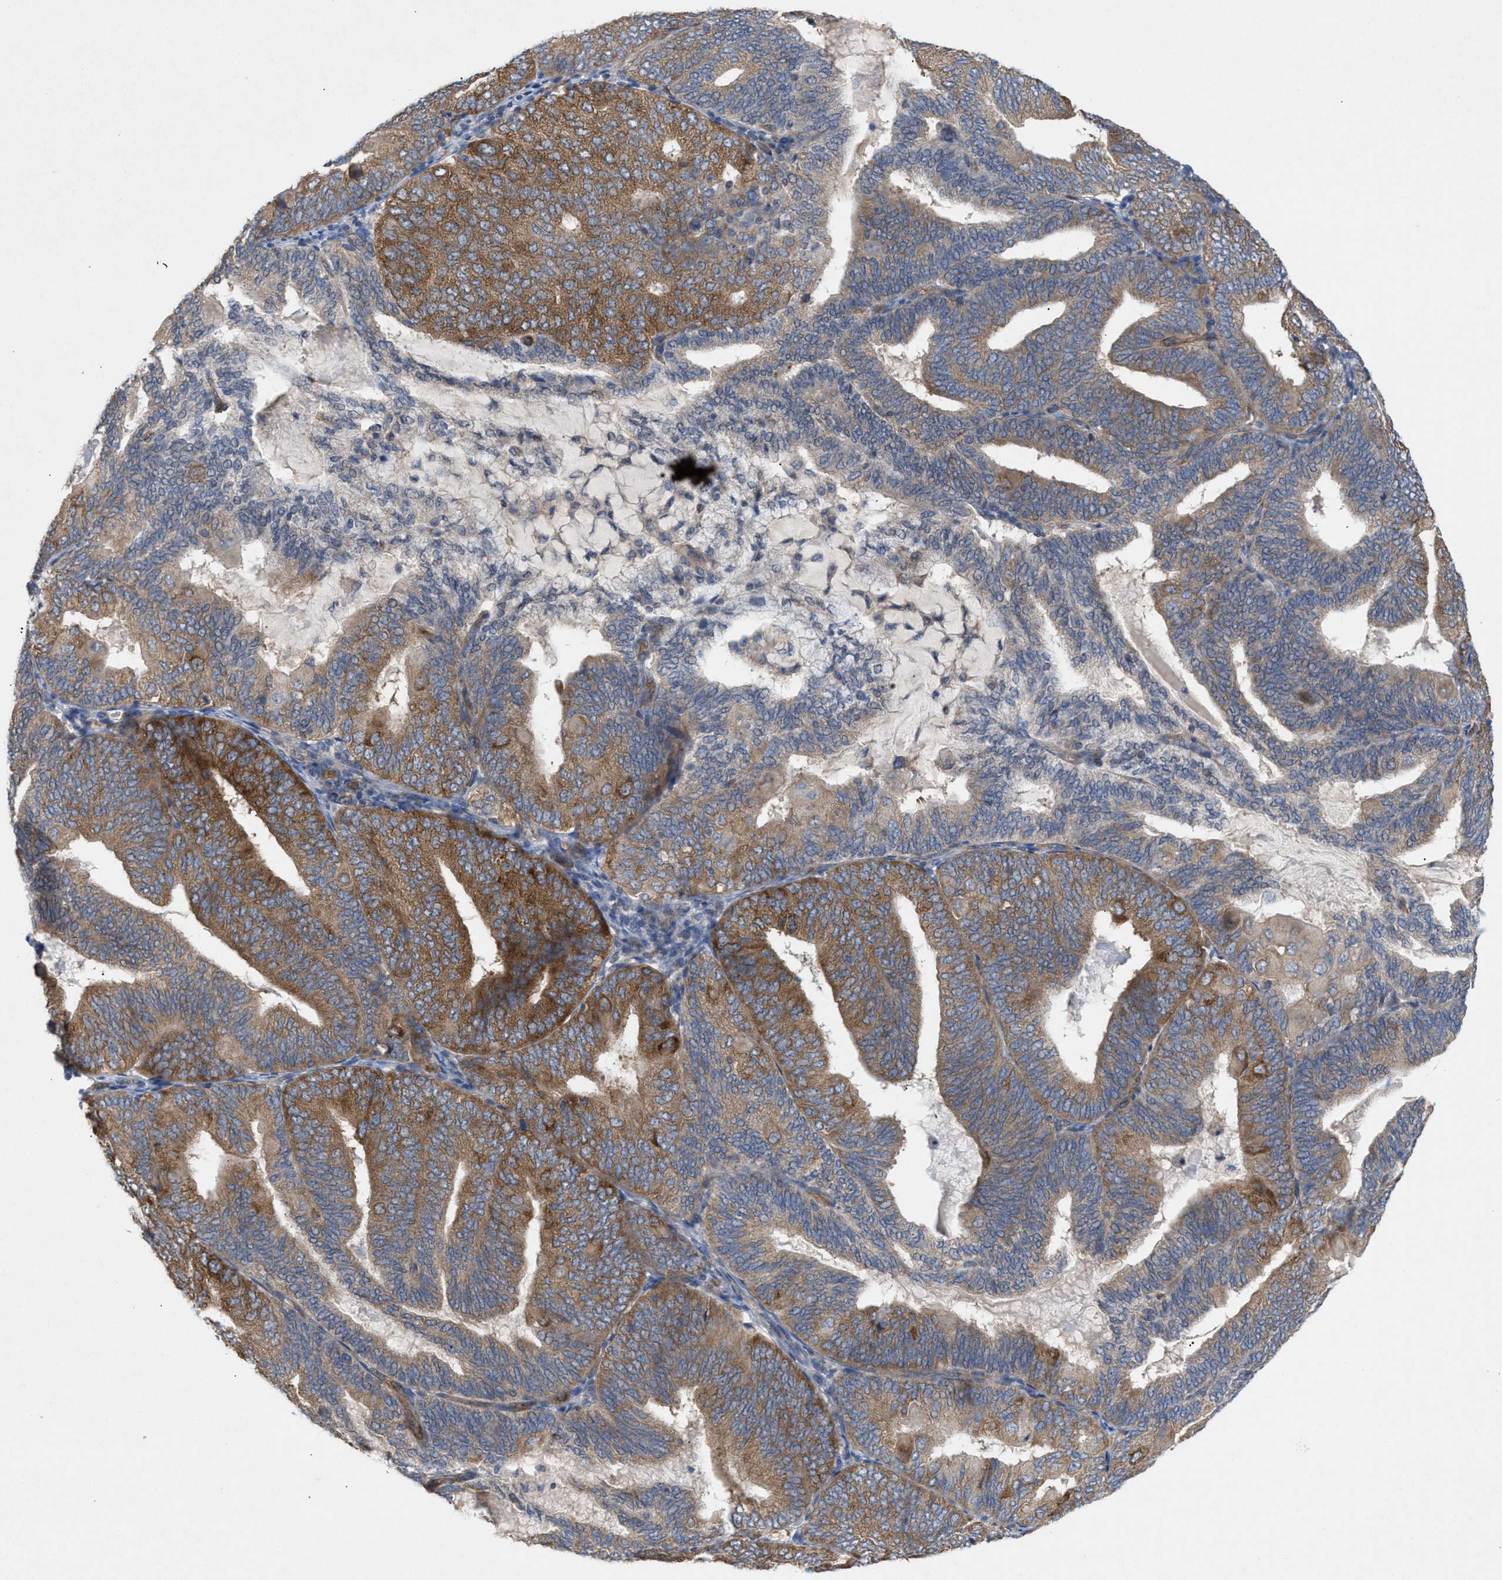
{"staining": {"intensity": "moderate", "quantity": ">75%", "location": "cytoplasmic/membranous"}, "tissue": "endometrial cancer", "cell_type": "Tumor cells", "image_type": "cancer", "snomed": [{"axis": "morphology", "description": "Adenocarcinoma, NOS"}, {"axis": "topography", "description": "Endometrium"}], "caption": "DAB immunohistochemical staining of human endometrial cancer (adenocarcinoma) demonstrates moderate cytoplasmic/membranous protein expression in about >75% of tumor cells.", "gene": "UBAP2", "patient": {"sex": "female", "age": 81}}